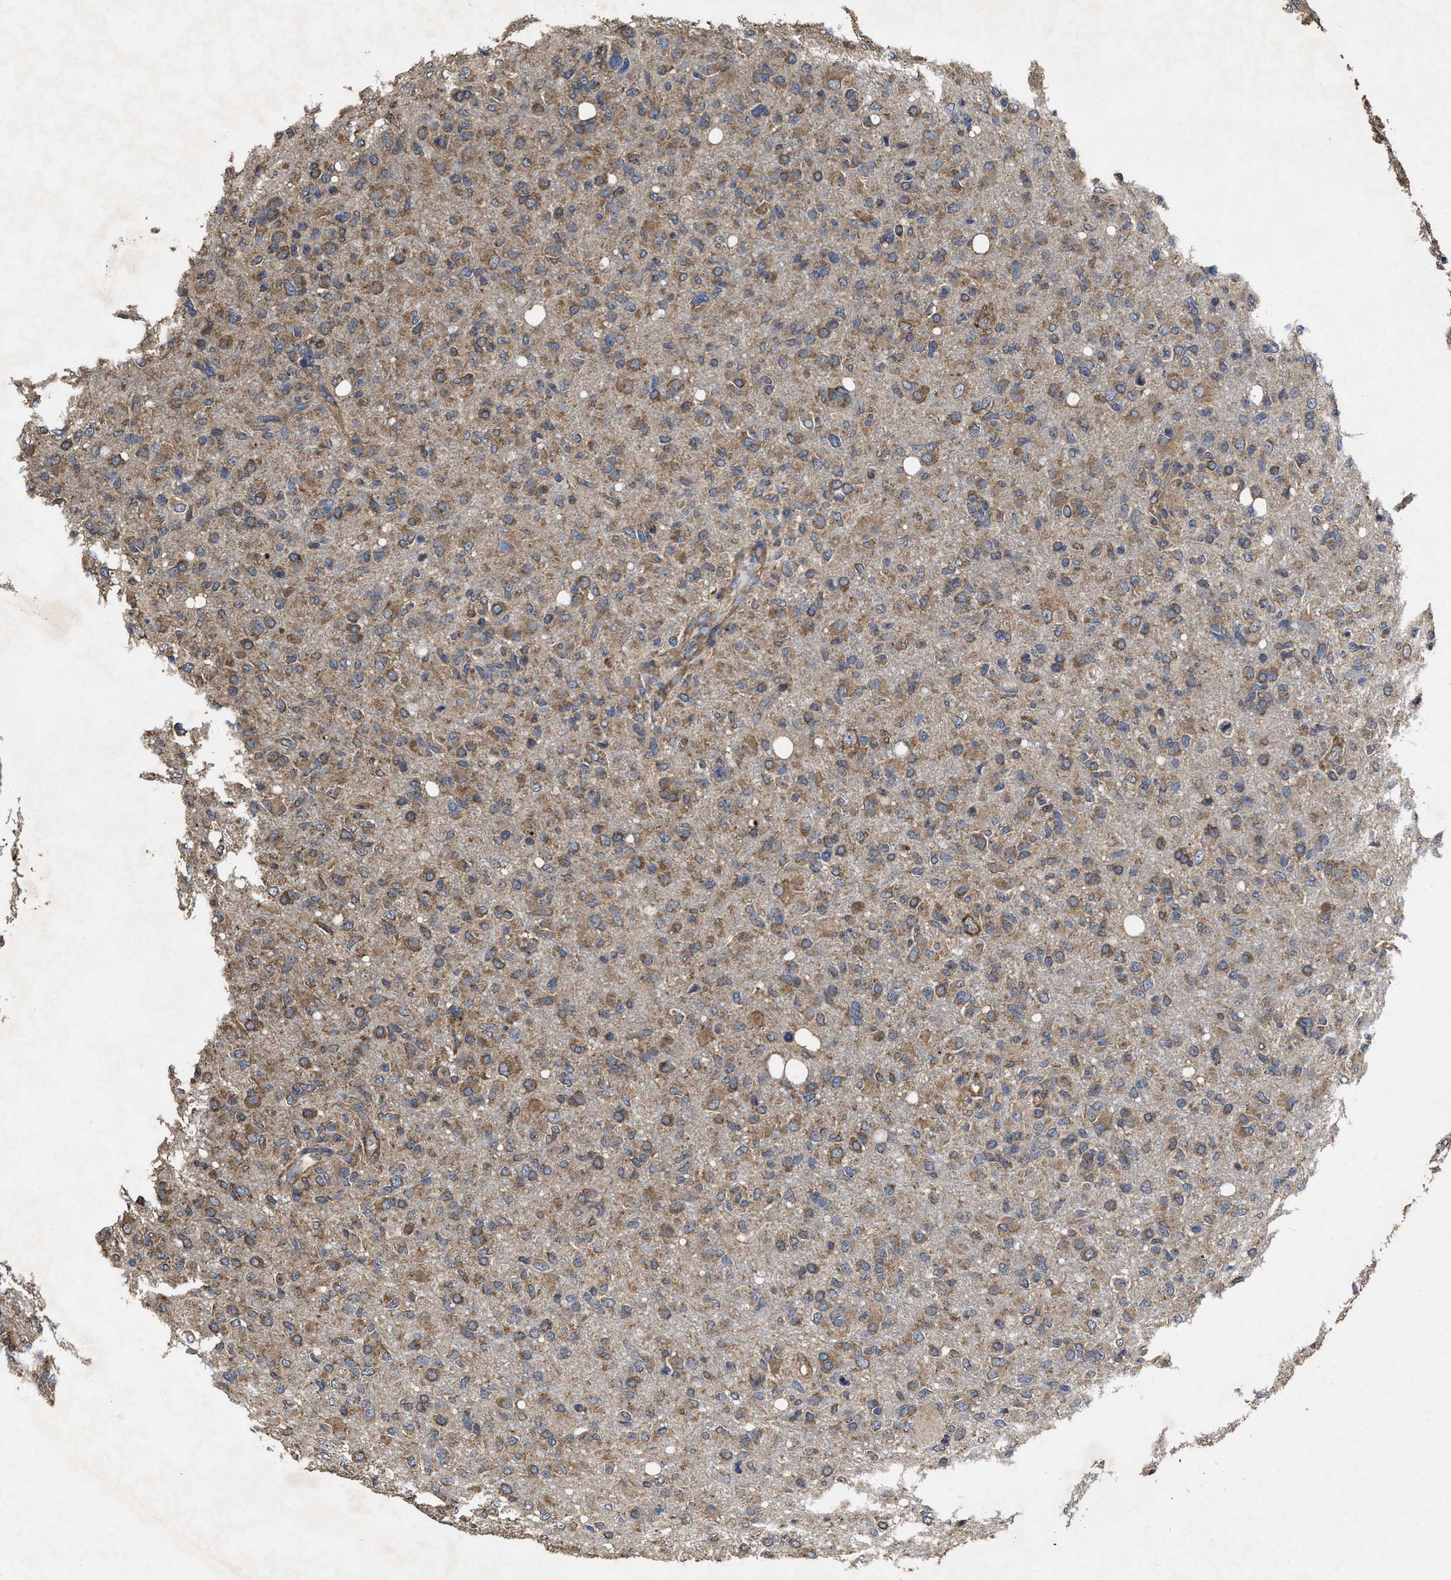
{"staining": {"intensity": "moderate", "quantity": ">75%", "location": "cytoplasmic/membranous"}, "tissue": "glioma", "cell_type": "Tumor cells", "image_type": "cancer", "snomed": [{"axis": "morphology", "description": "Glioma, malignant, High grade"}, {"axis": "topography", "description": "Brain"}], "caption": "A histopathology image of glioma stained for a protein reveals moderate cytoplasmic/membranous brown staining in tumor cells. (brown staining indicates protein expression, while blue staining denotes nuclei).", "gene": "SFXN4", "patient": {"sex": "female", "age": 57}}